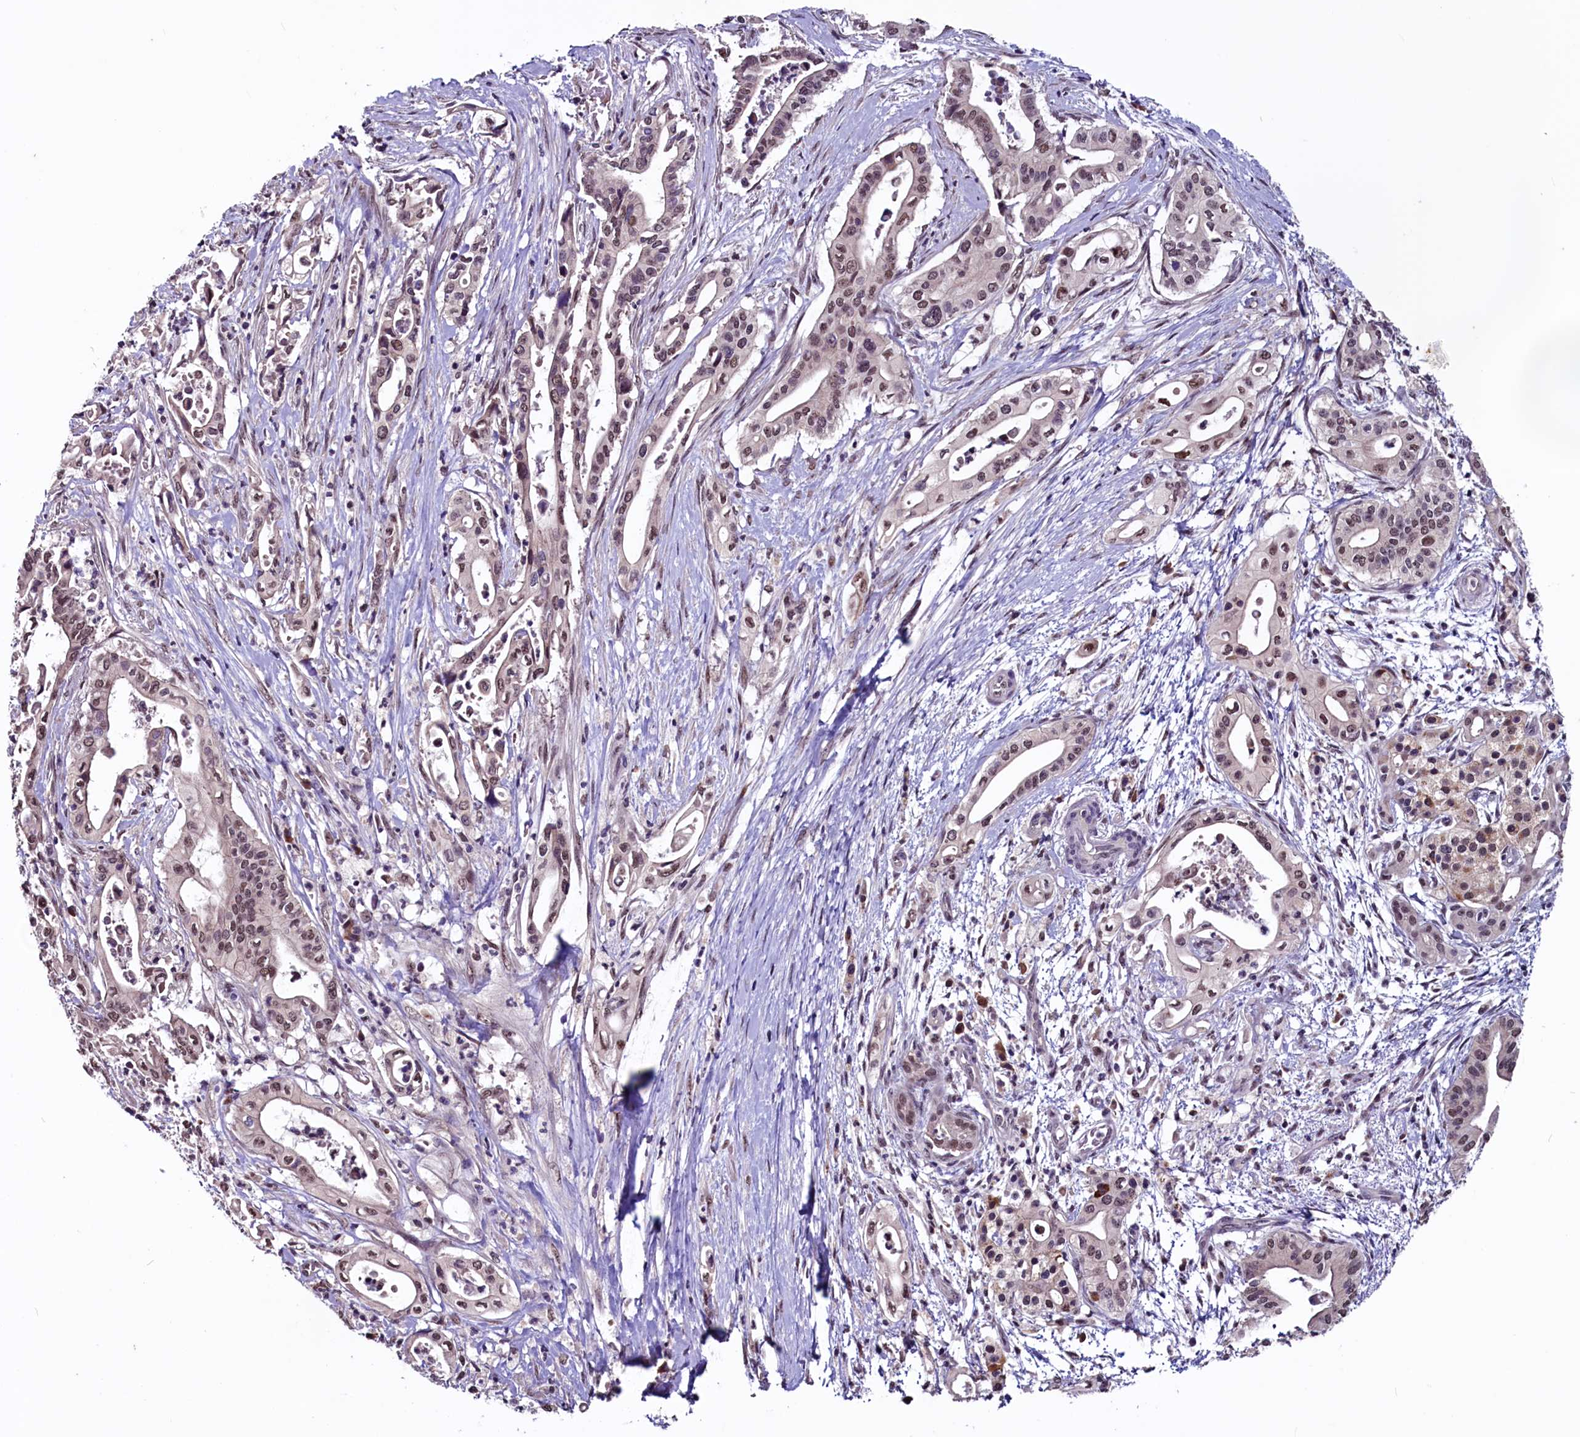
{"staining": {"intensity": "weak", "quantity": ">75%", "location": "nuclear"}, "tissue": "pancreatic cancer", "cell_type": "Tumor cells", "image_type": "cancer", "snomed": [{"axis": "morphology", "description": "Adenocarcinoma, NOS"}, {"axis": "topography", "description": "Pancreas"}], "caption": "Immunohistochemical staining of pancreatic cancer exhibits weak nuclear protein expression in approximately >75% of tumor cells. Ihc stains the protein of interest in brown and the nuclei are stained blue.", "gene": "RNMT", "patient": {"sex": "female", "age": 77}}